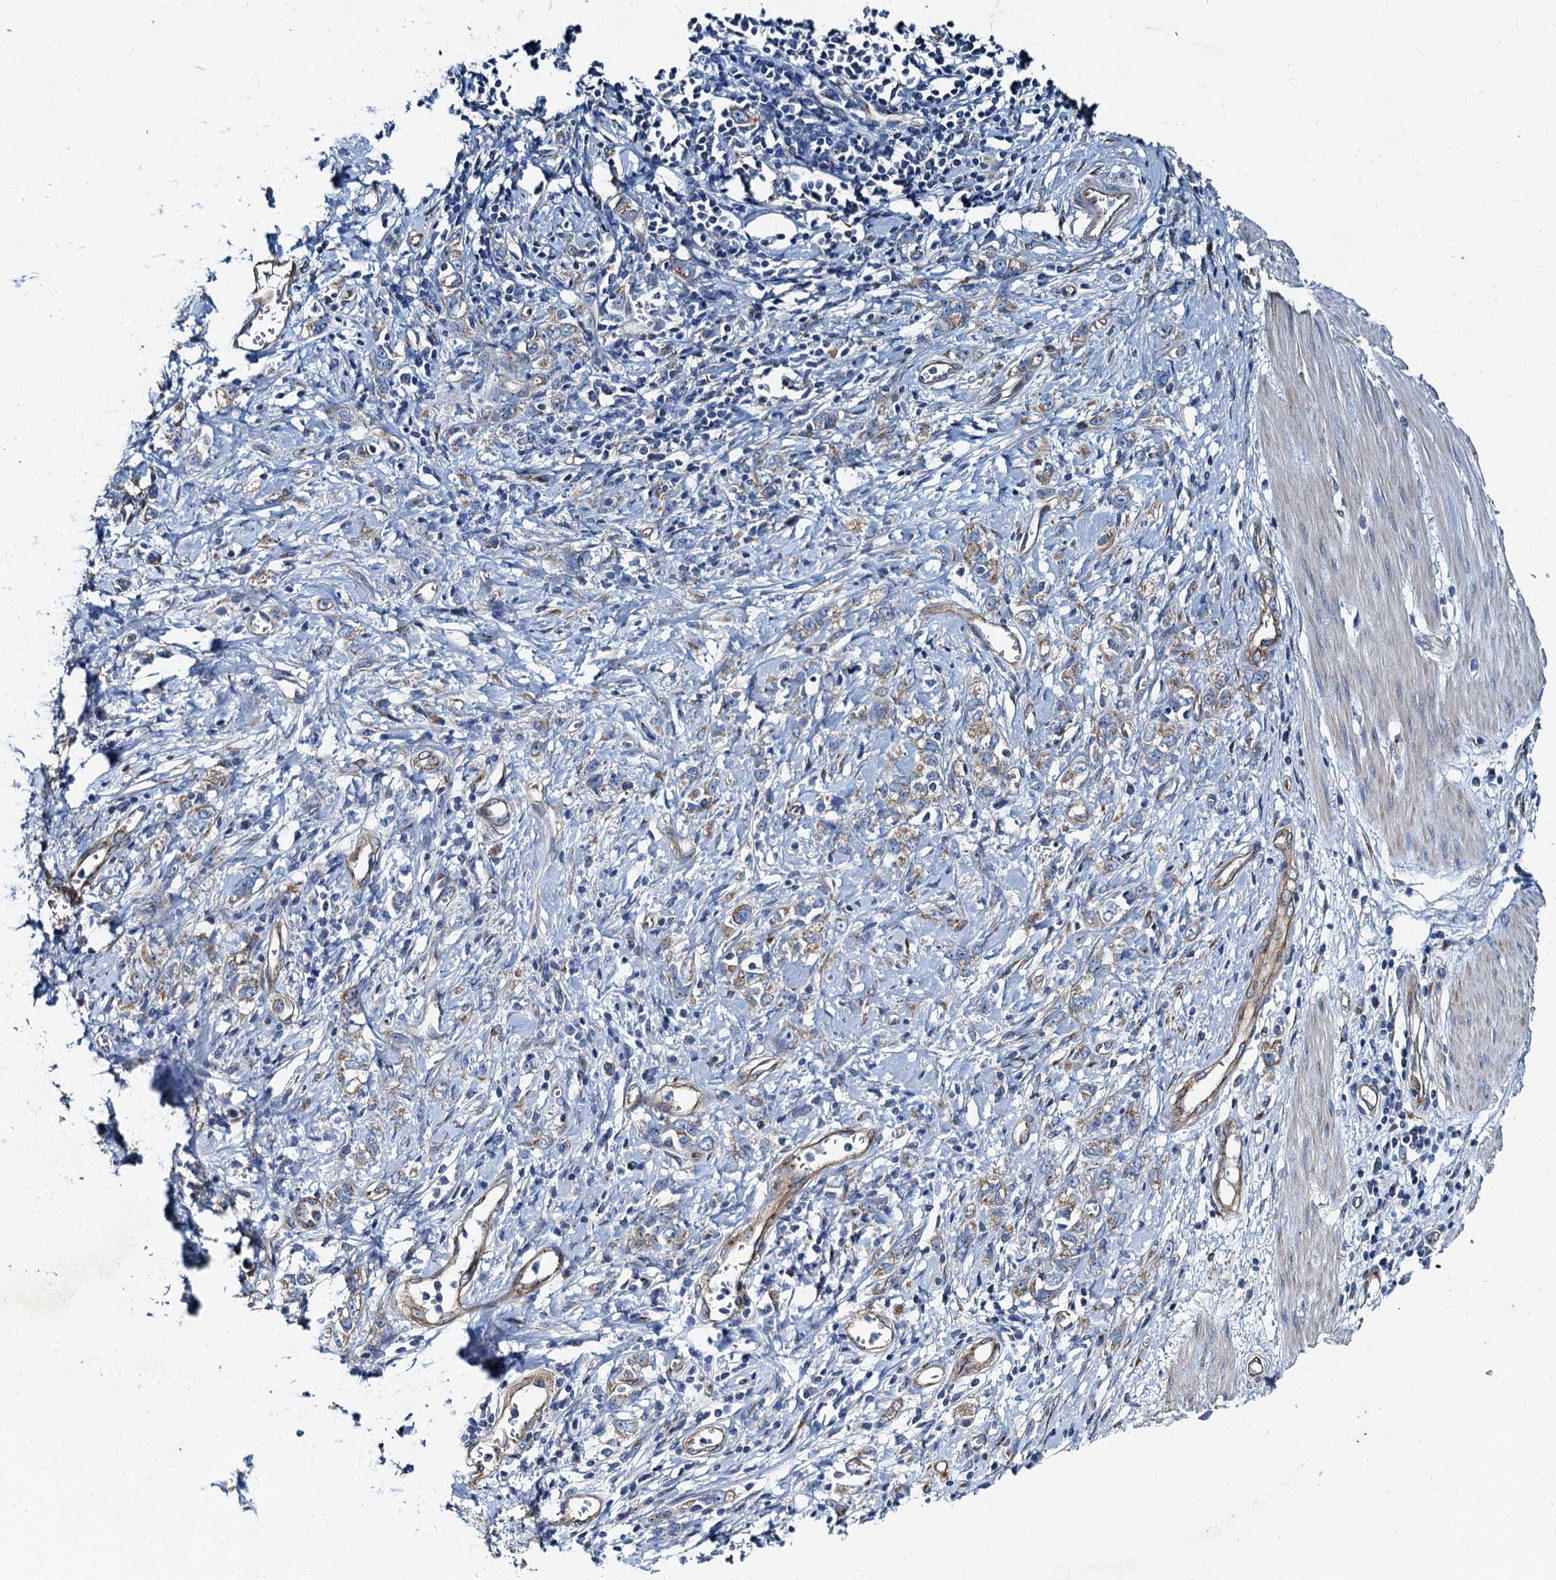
{"staining": {"intensity": "moderate", "quantity": "<25%", "location": "cytoplasmic/membranous"}, "tissue": "stomach cancer", "cell_type": "Tumor cells", "image_type": "cancer", "snomed": [{"axis": "morphology", "description": "Adenocarcinoma, NOS"}, {"axis": "topography", "description": "Stomach"}], "caption": "Tumor cells demonstrate low levels of moderate cytoplasmic/membranous positivity in about <25% of cells in stomach cancer (adenocarcinoma).", "gene": "NGRN", "patient": {"sex": "female", "age": 76}}